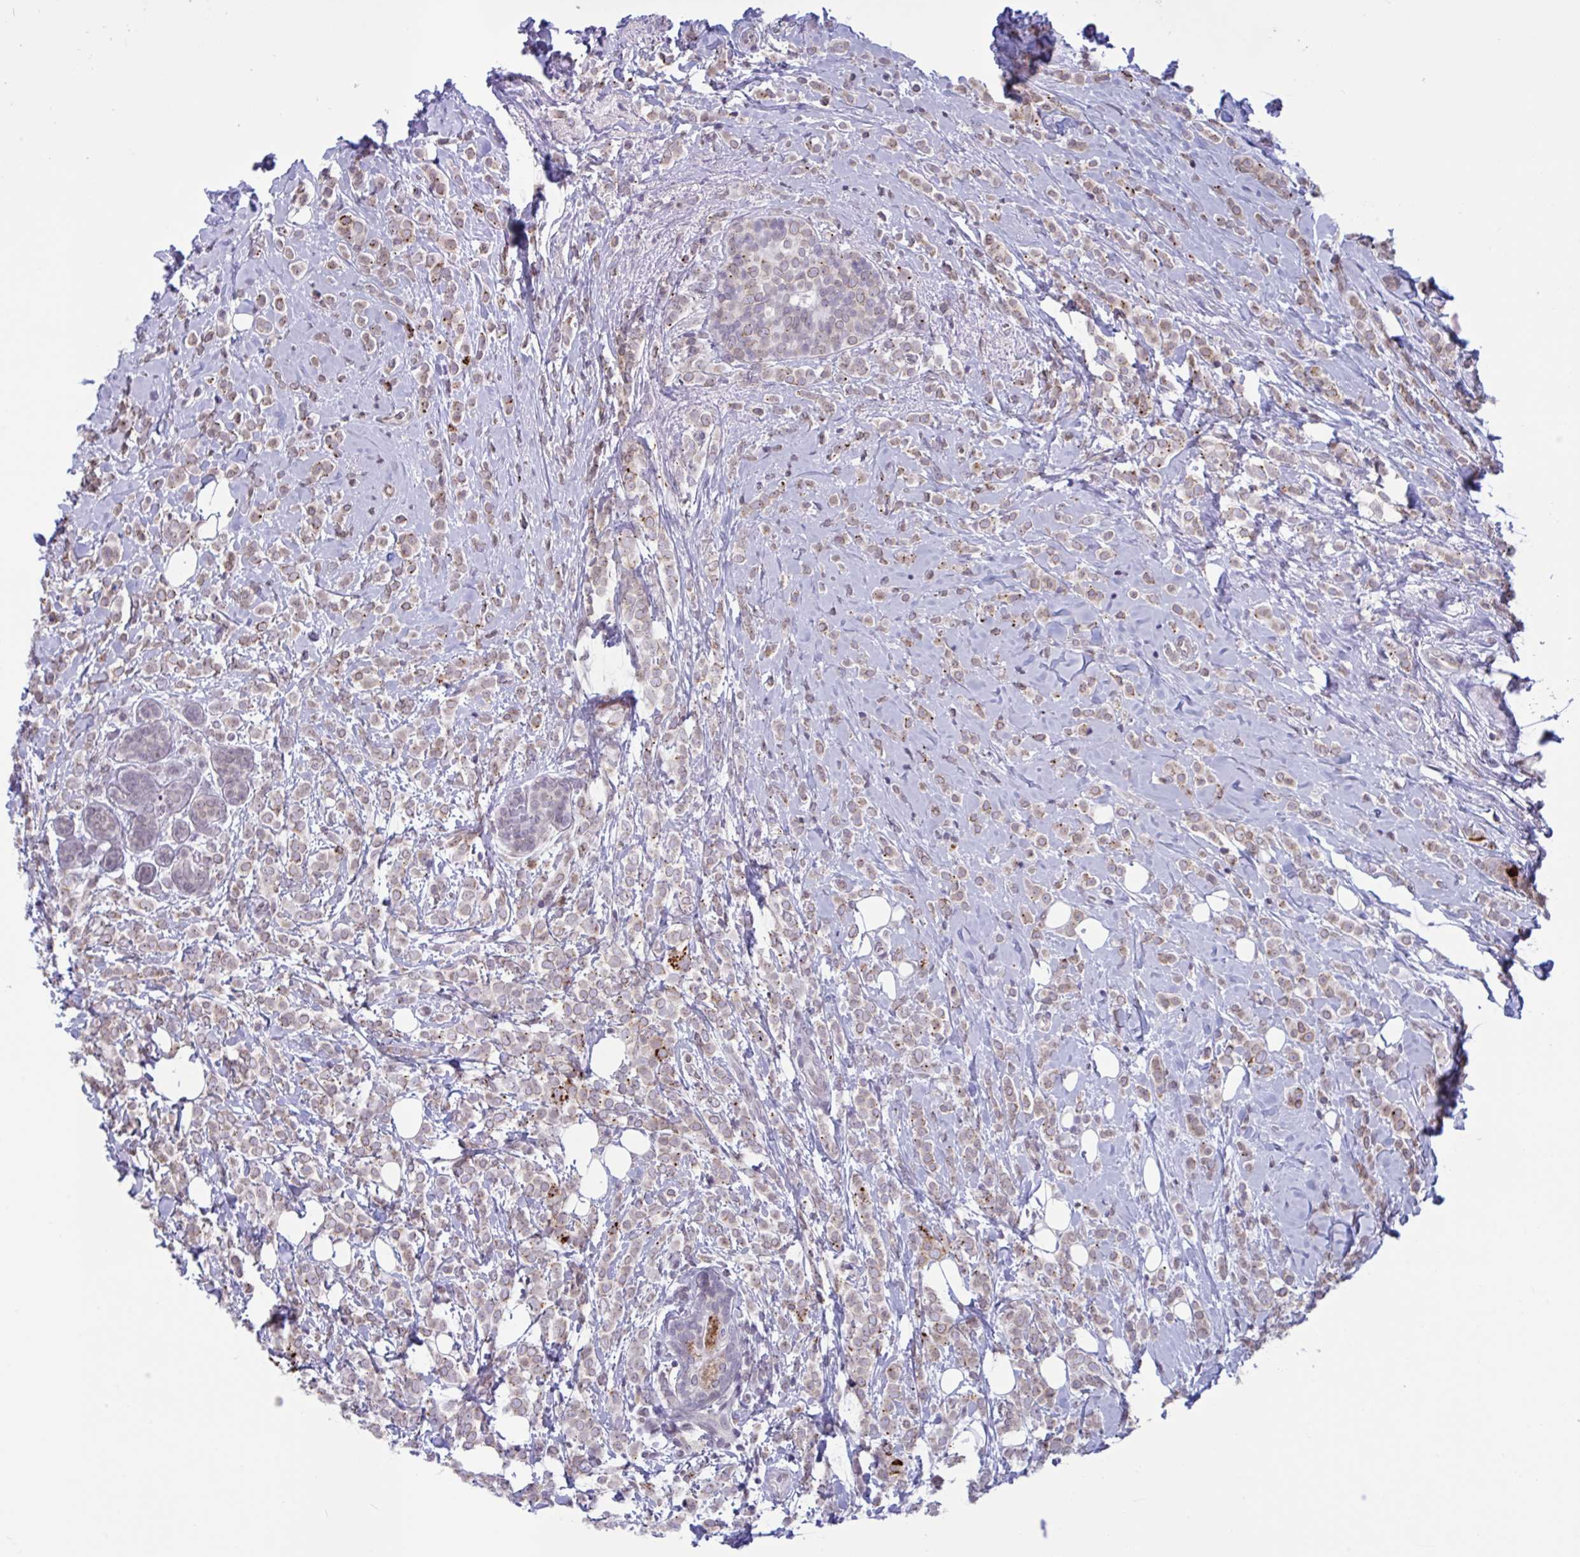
{"staining": {"intensity": "weak", "quantity": ">75%", "location": "cytoplasmic/membranous,nuclear"}, "tissue": "breast cancer", "cell_type": "Tumor cells", "image_type": "cancer", "snomed": [{"axis": "morphology", "description": "Lobular carcinoma"}, {"axis": "topography", "description": "Breast"}], "caption": "Tumor cells exhibit weak cytoplasmic/membranous and nuclear staining in about >75% of cells in breast cancer.", "gene": "DOCK11", "patient": {"sex": "female", "age": 49}}